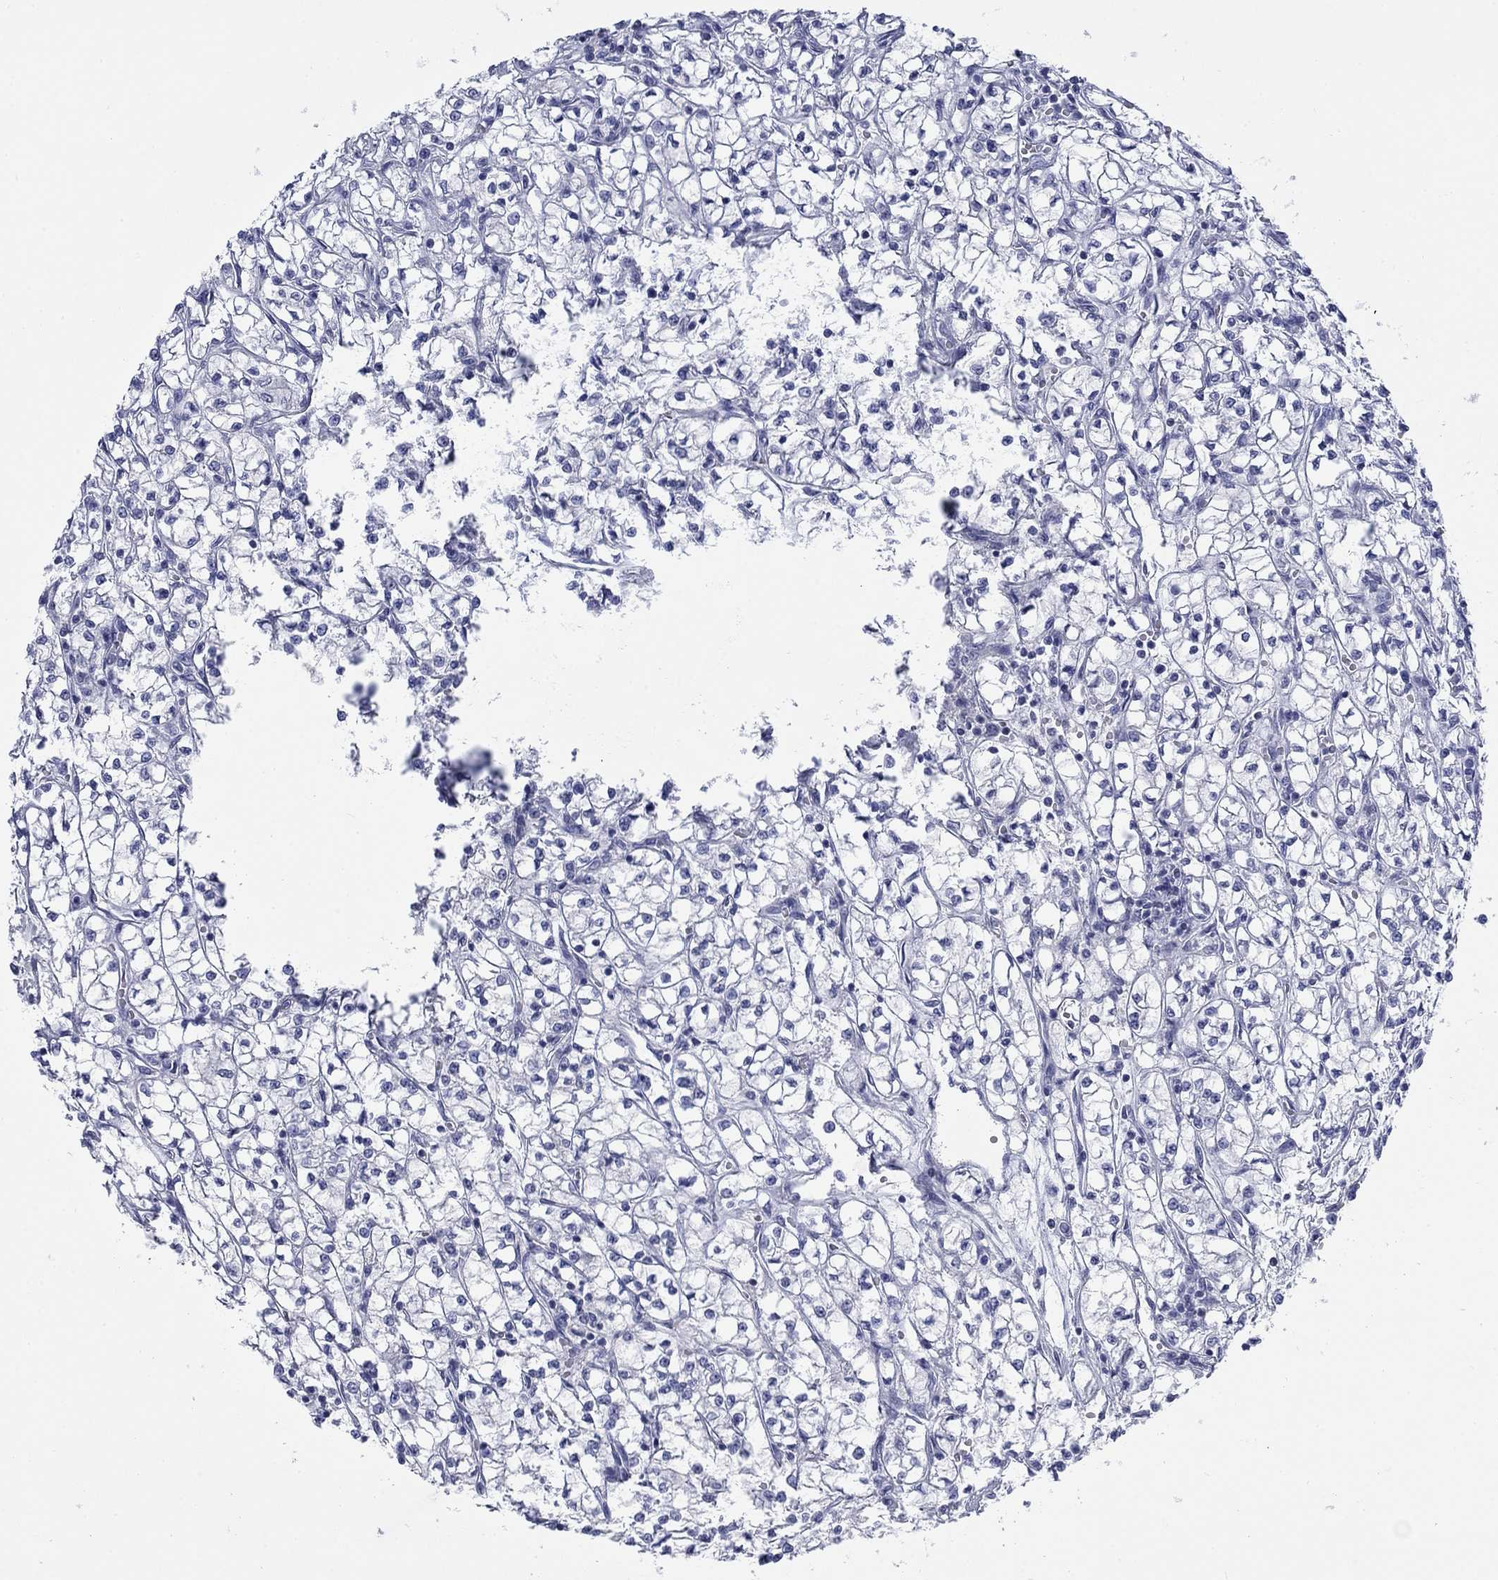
{"staining": {"intensity": "negative", "quantity": "none", "location": "none"}, "tissue": "renal cancer", "cell_type": "Tumor cells", "image_type": "cancer", "snomed": [{"axis": "morphology", "description": "Adenocarcinoma, NOS"}, {"axis": "topography", "description": "Kidney"}], "caption": "High power microscopy micrograph of an immunohistochemistry histopathology image of renal cancer (adenocarcinoma), revealing no significant staining in tumor cells. Brightfield microscopy of immunohistochemistry stained with DAB (brown) and hematoxylin (blue), captured at high magnification.", "gene": "IGF2BP3", "patient": {"sex": "female", "age": 64}}